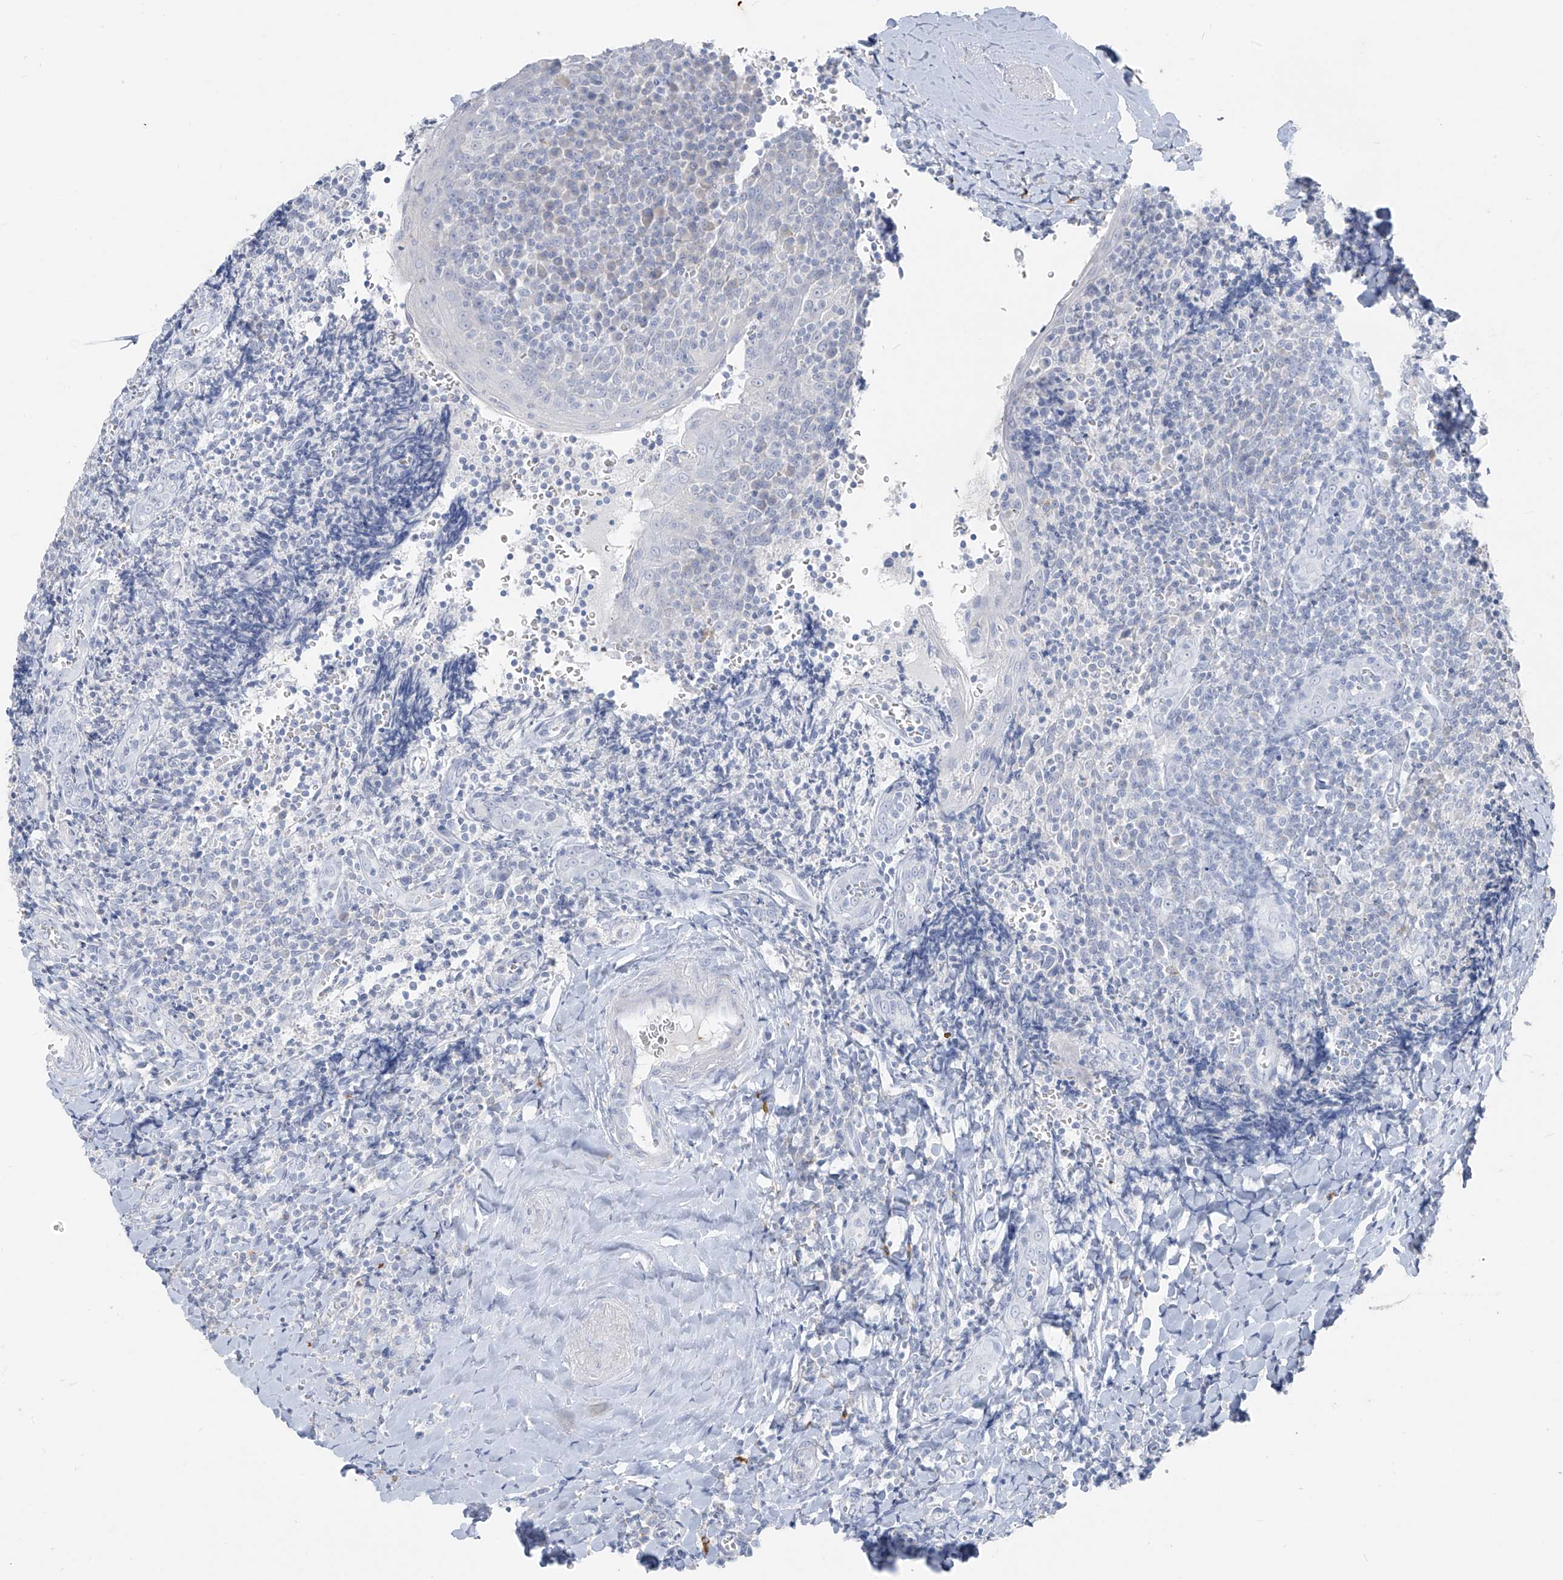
{"staining": {"intensity": "negative", "quantity": "none", "location": "none"}, "tissue": "tonsil", "cell_type": "Germinal center cells", "image_type": "normal", "snomed": [{"axis": "morphology", "description": "Normal tissue, NOS"}, {"axis": "topography", "description": "Tonsil"}], "caption": "Immunohistochemistry (IHC) of normal human tonsil displays no staining in germinal center cells.", "gene": "CX3CR1", "patient": {"sex": "male", "age": 27}}